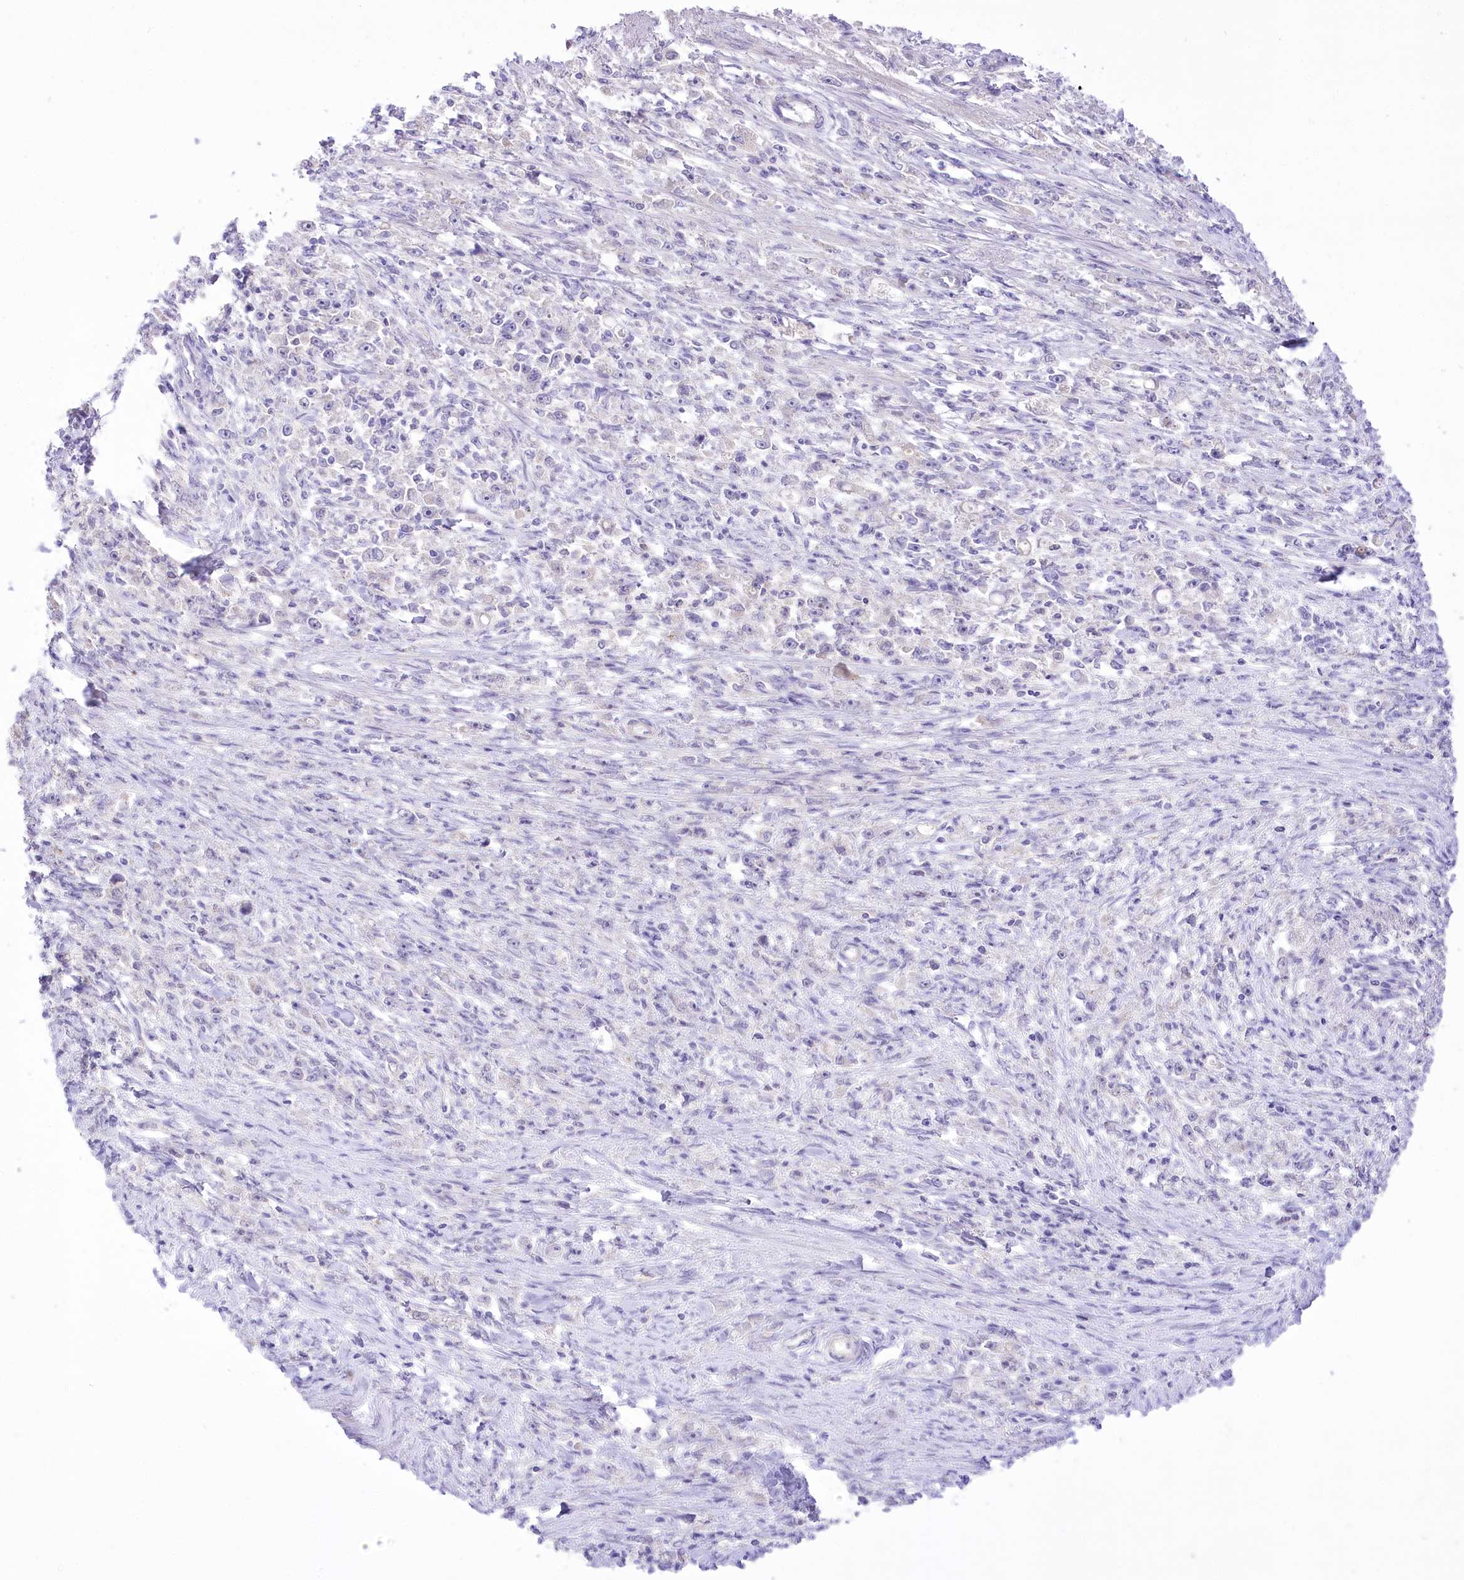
{"staining": {"intensity": "negative", "quantity": "none", "location": "none"}, "tissue": "stomach cancer", "cell_type": "Tumor cells", "image_type": "cancer", "snomed": [{"axis": "morphology", "description": "Adenocarcinoma, NOS"}, {"axis": "topography", "description": "Stomach"}], "caption": "Adenocarcinoma (stomach) was stained to show a protein in brown. There is no significant staining in tumor cells.", "gene": "HELT", "patient": {"sex": "female", "age": 59}}